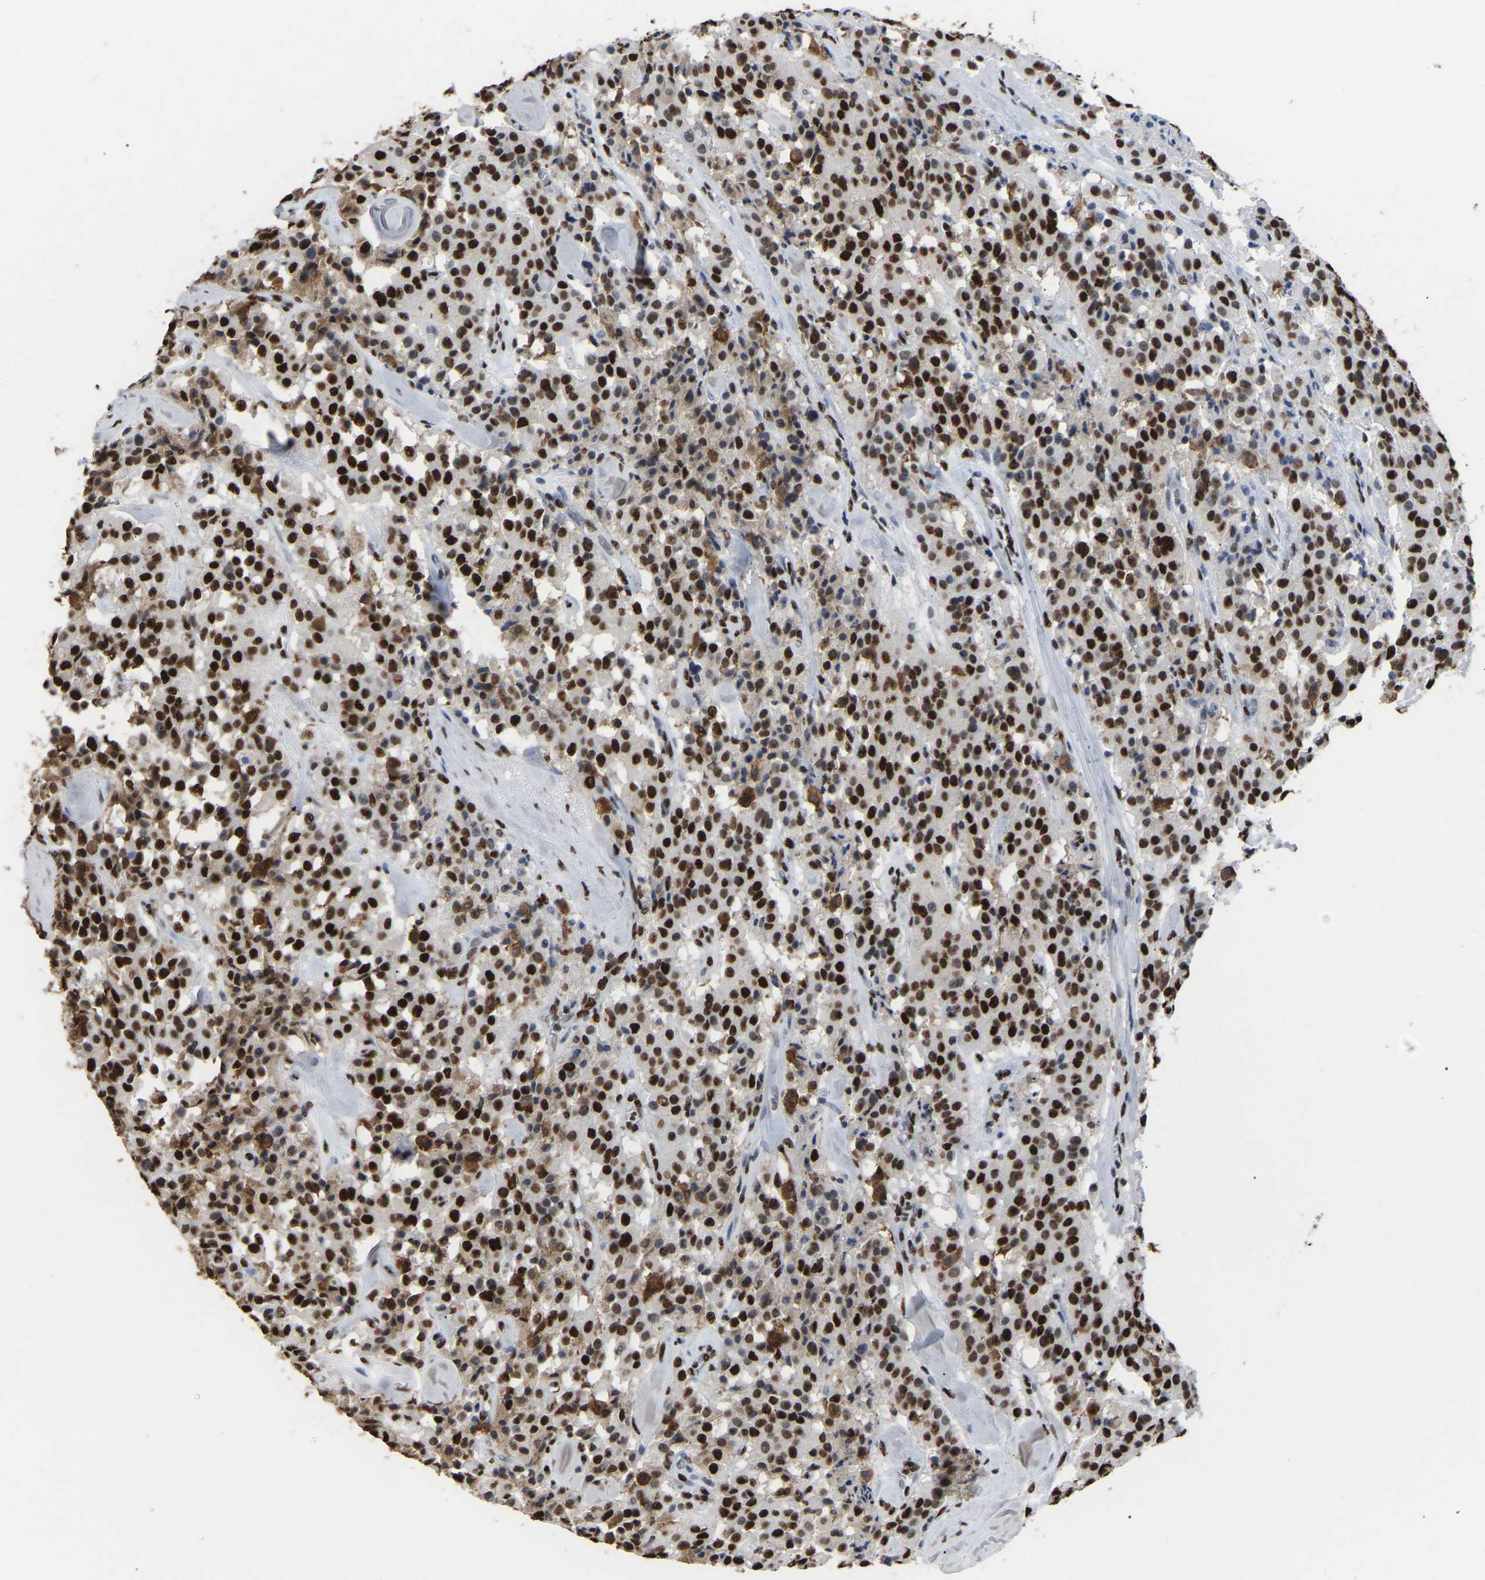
{"staining": {"intensity": "strong", "quantity": ">75%", "location": "nuclear"}, "tissue": "carcinoid", "cell_type": "Tumor cells", "image_type": "cancer", "snomed": [{"axis": "morphology", "description": "Carcinoid, malignant, NOS"}, {"axis": "topography", "description": "Lung"}], "caption": "A high-resolution micrograph shows immunohistochemistry (IHC) staining of carcinoid, which displays strong nuclear staining in approximately >75% of tumor cells.", "gene": "RBL2", "patient": {"sex": "male", "age": 30}}